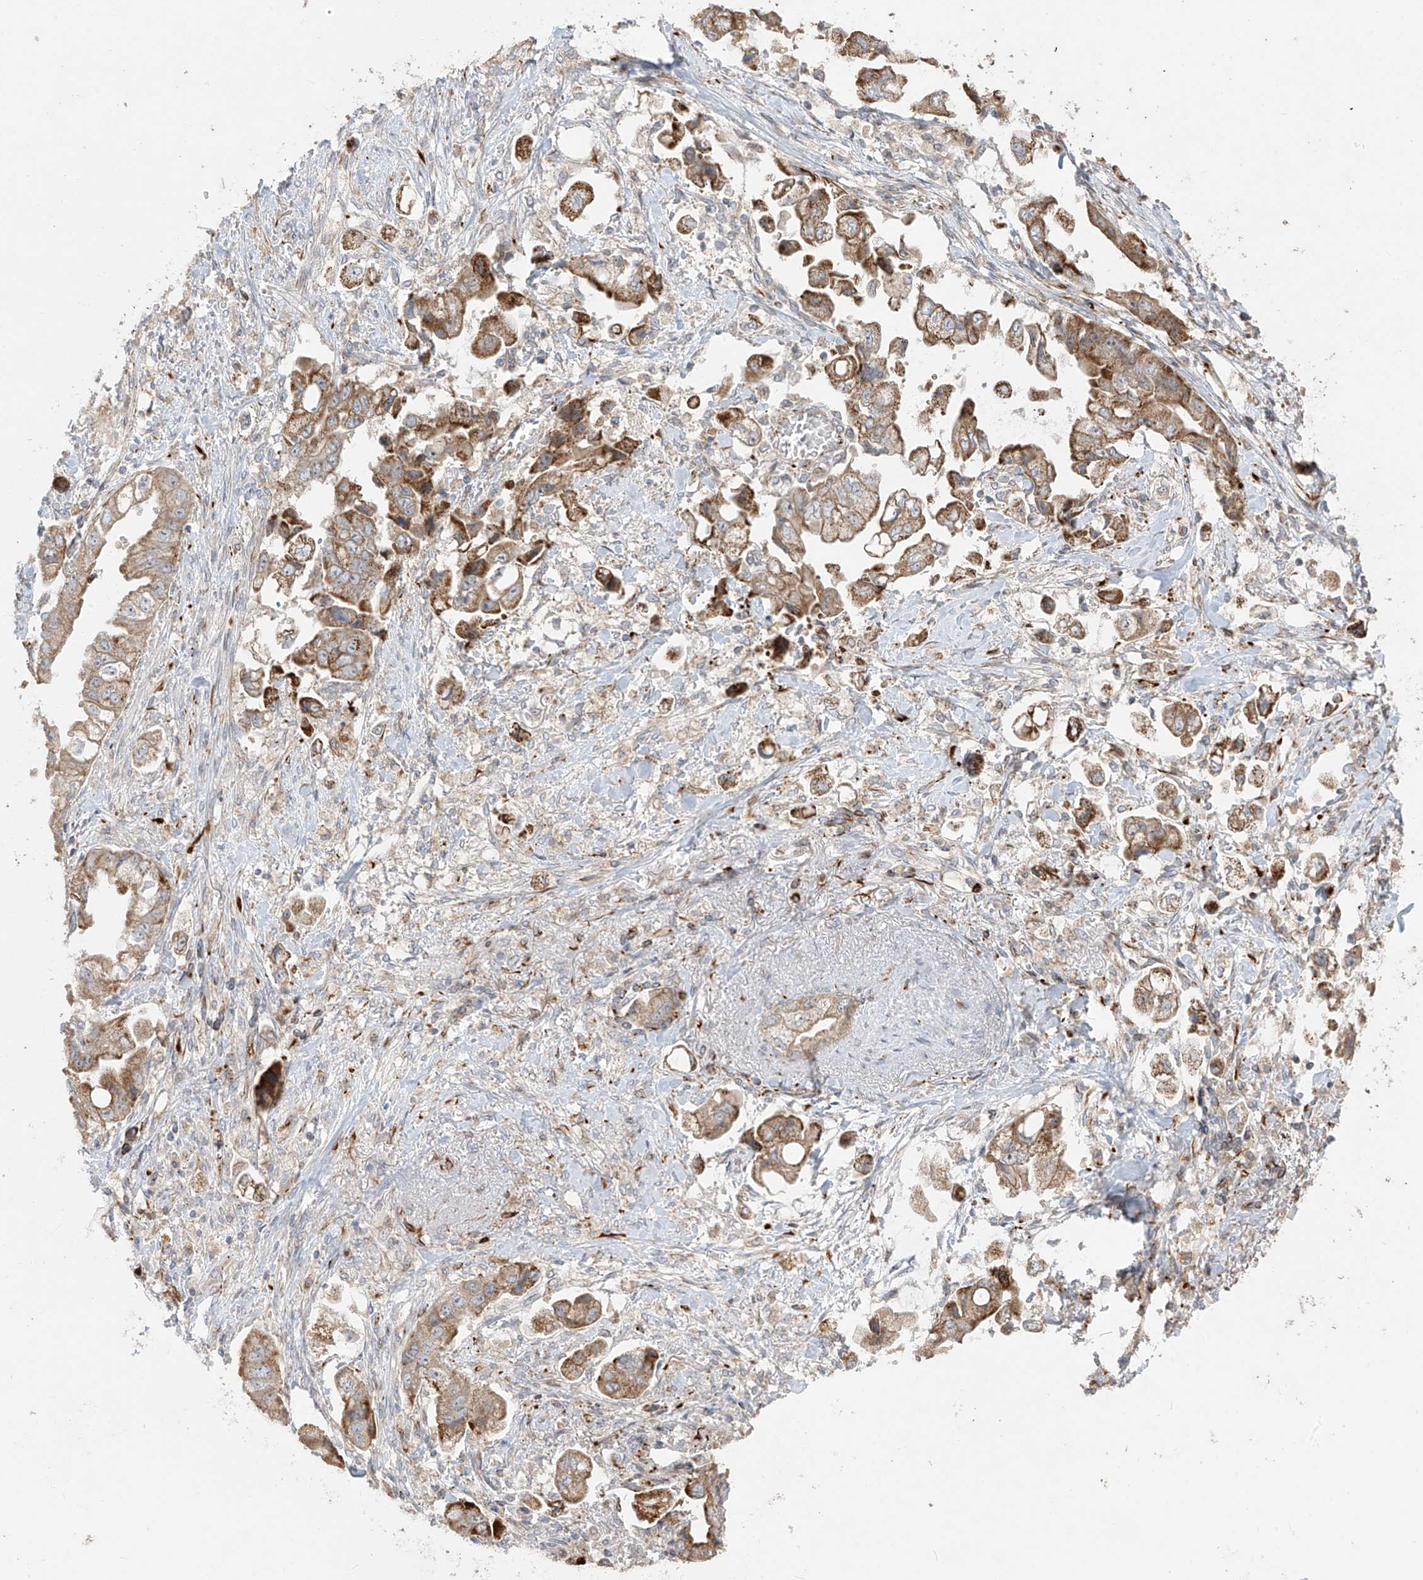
{"staining": {"intensity": "moderate", "quantity": ">75%", "location": "cytoplasmic/membranous"}, "tissue": "stomach cancer", "cell_type": "Tumor cells", "image_type": "cancer", "snomed": [{"axis": "morphology", "description": "Adenocarcinoma, NOS"}, {"axis": "topography", "description": "Stomach"}], "caption": "A brown stain highlights moderate cytoplasmic/membranous positivity of a protein in stomach cancer tumor cells.", "gene": "DCDC2", "patient": {"sex": "male", "age": 62}}